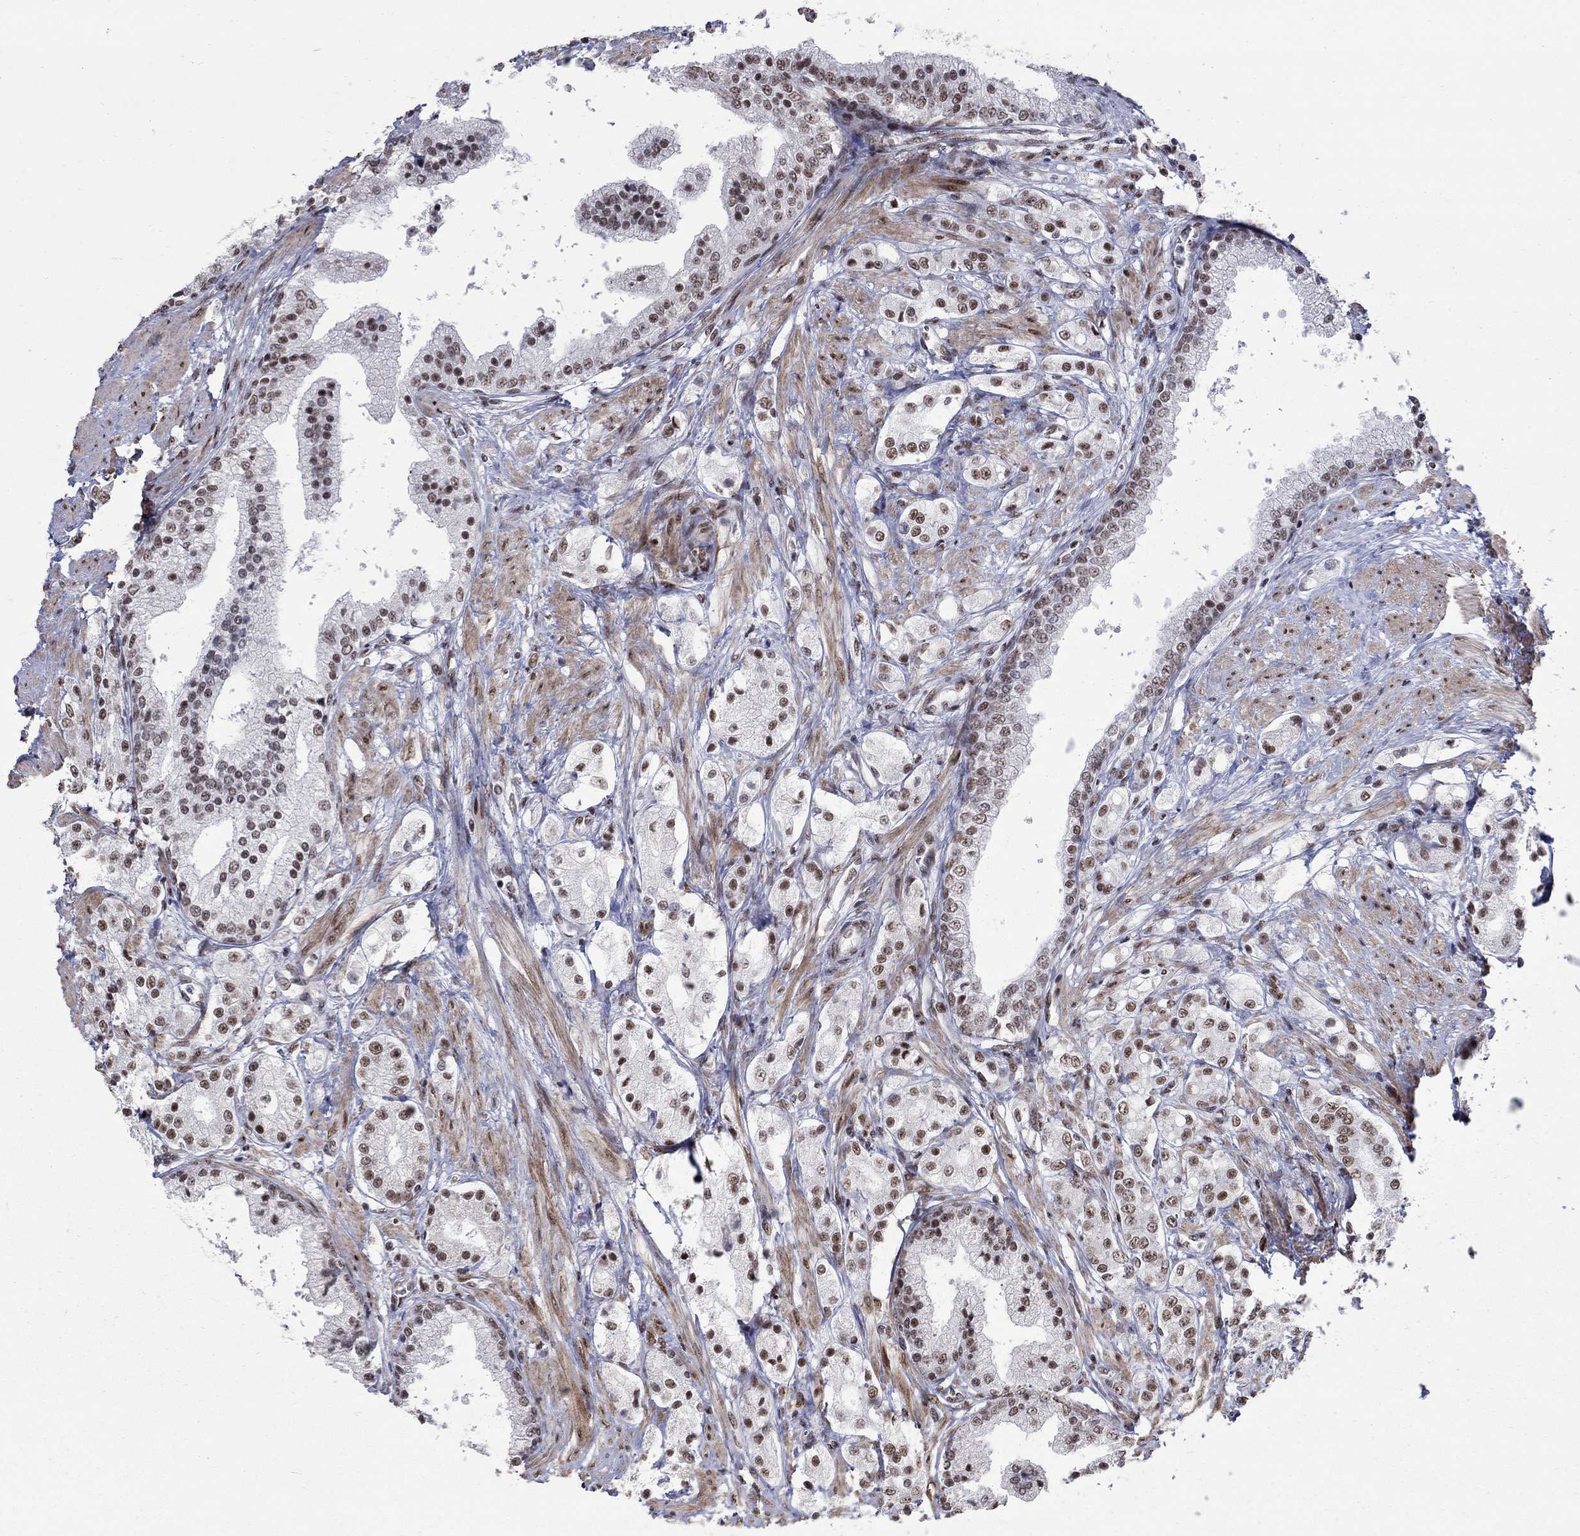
{"staining": {"intensity": "moderate", "quantity": ">75%", "location": "nuclear"}, "tissue": "prostate cancer", "cell_type": "Tumor cells", "image_type": "cancer", "snomed": [{"axis": "morphology", "description": "Adenocarcinoma, NOS"}, {"axis": "topography", "description": "Prostate and seminal vesicle, NOS"}, {"axis": "topography", "description": "Prostate"}], "caption": "There is medium levels of moderate nuclear positivity in tumor cells of prostate adenocarcinoma, as demonstrated by immunohistochemical staining (brown color).", "gene": "PNISR", "patient": {"sex": "male", "age": 67}}